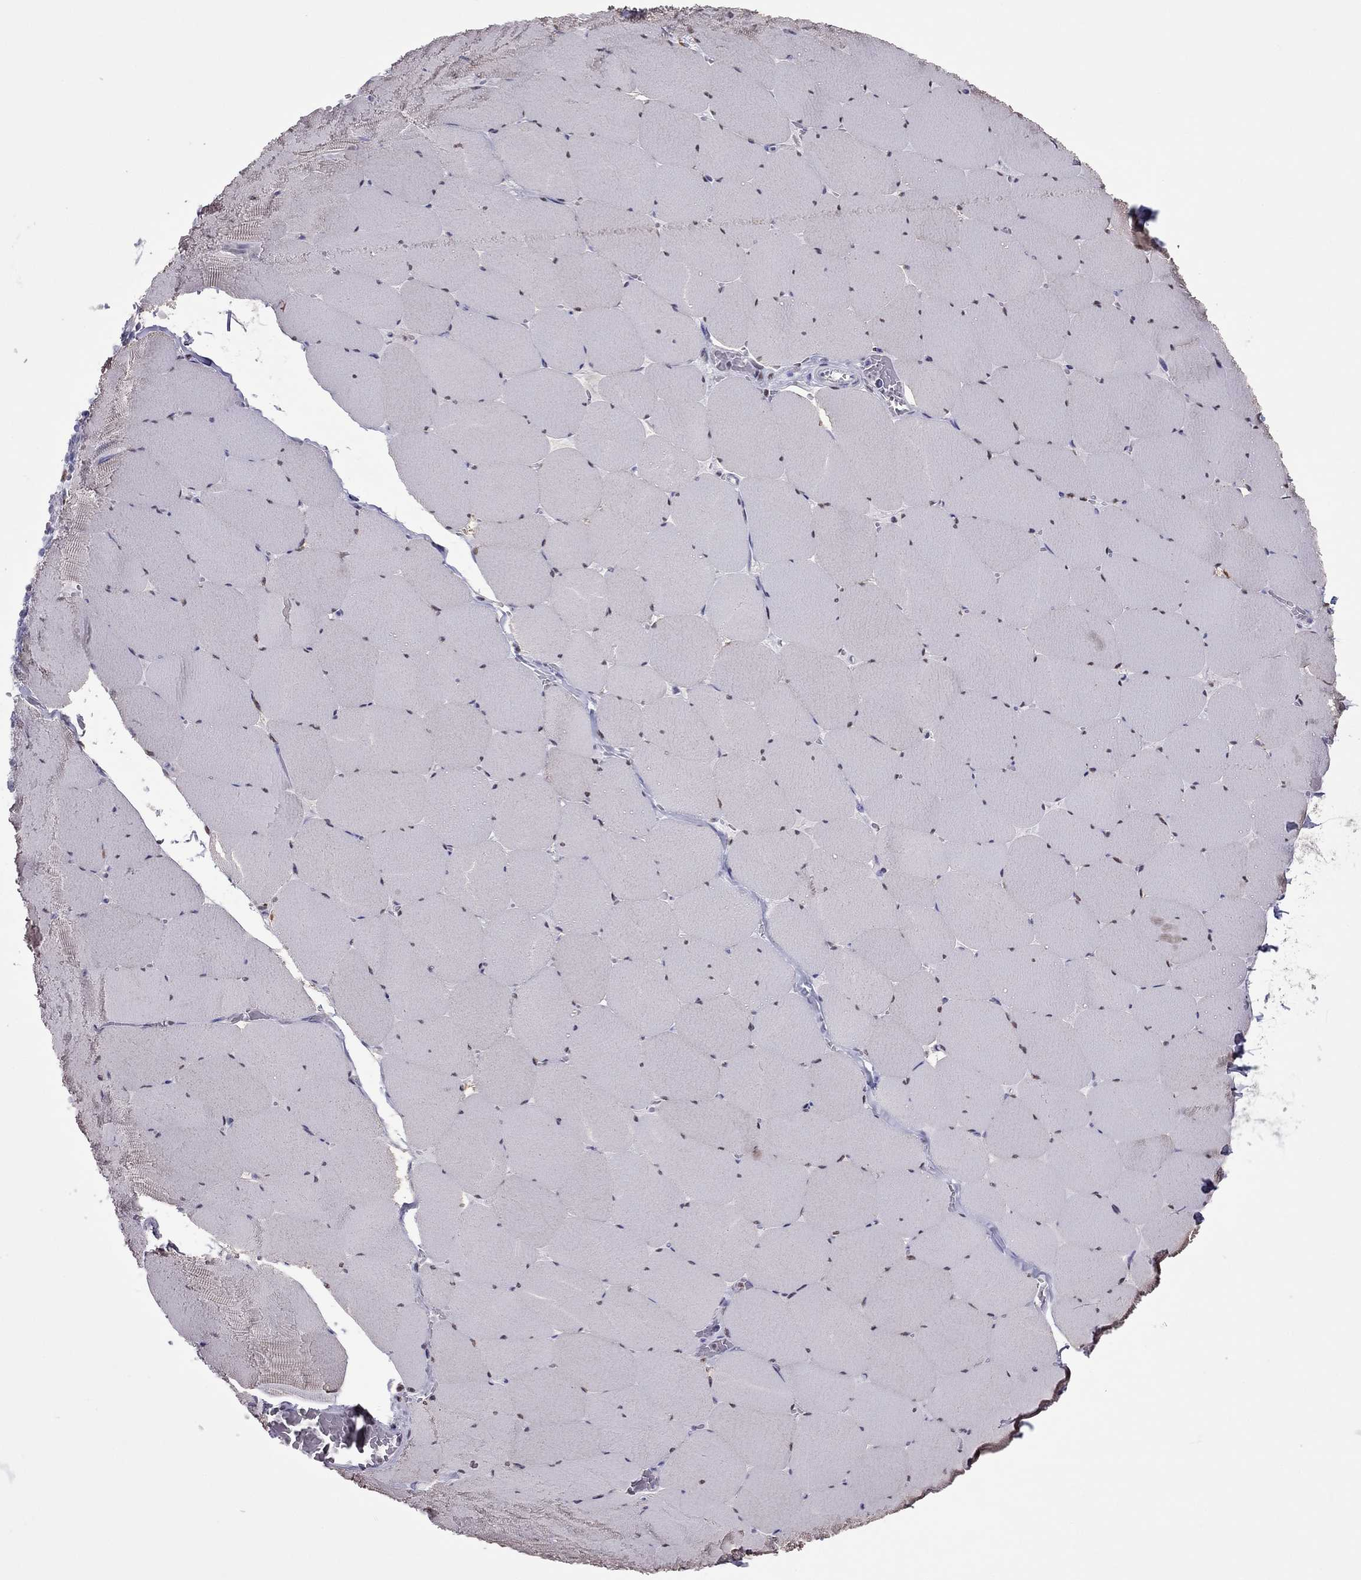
{"staining": {"intensity": "negative", "quantity": "none", "location": "none"}, "tissue": "skeletal muscle", "cell_type": "Myocytes", "image_type": "normal", "snomed": [{"axis": "morphology", "description": "Normal tissue, NOS"}, {"axis": "morphology", "description": "Malignant melanoma, Metastatic site"}, {"axis": "topography", "description": "Skeletal muscle"}], "caption": "The IHC image has no significant positivity in myocytes of skeletal muscle. Nuclei are stained in blue.", "gene": "SPINT3", "patient": {"sex": "male", "age": 50}}